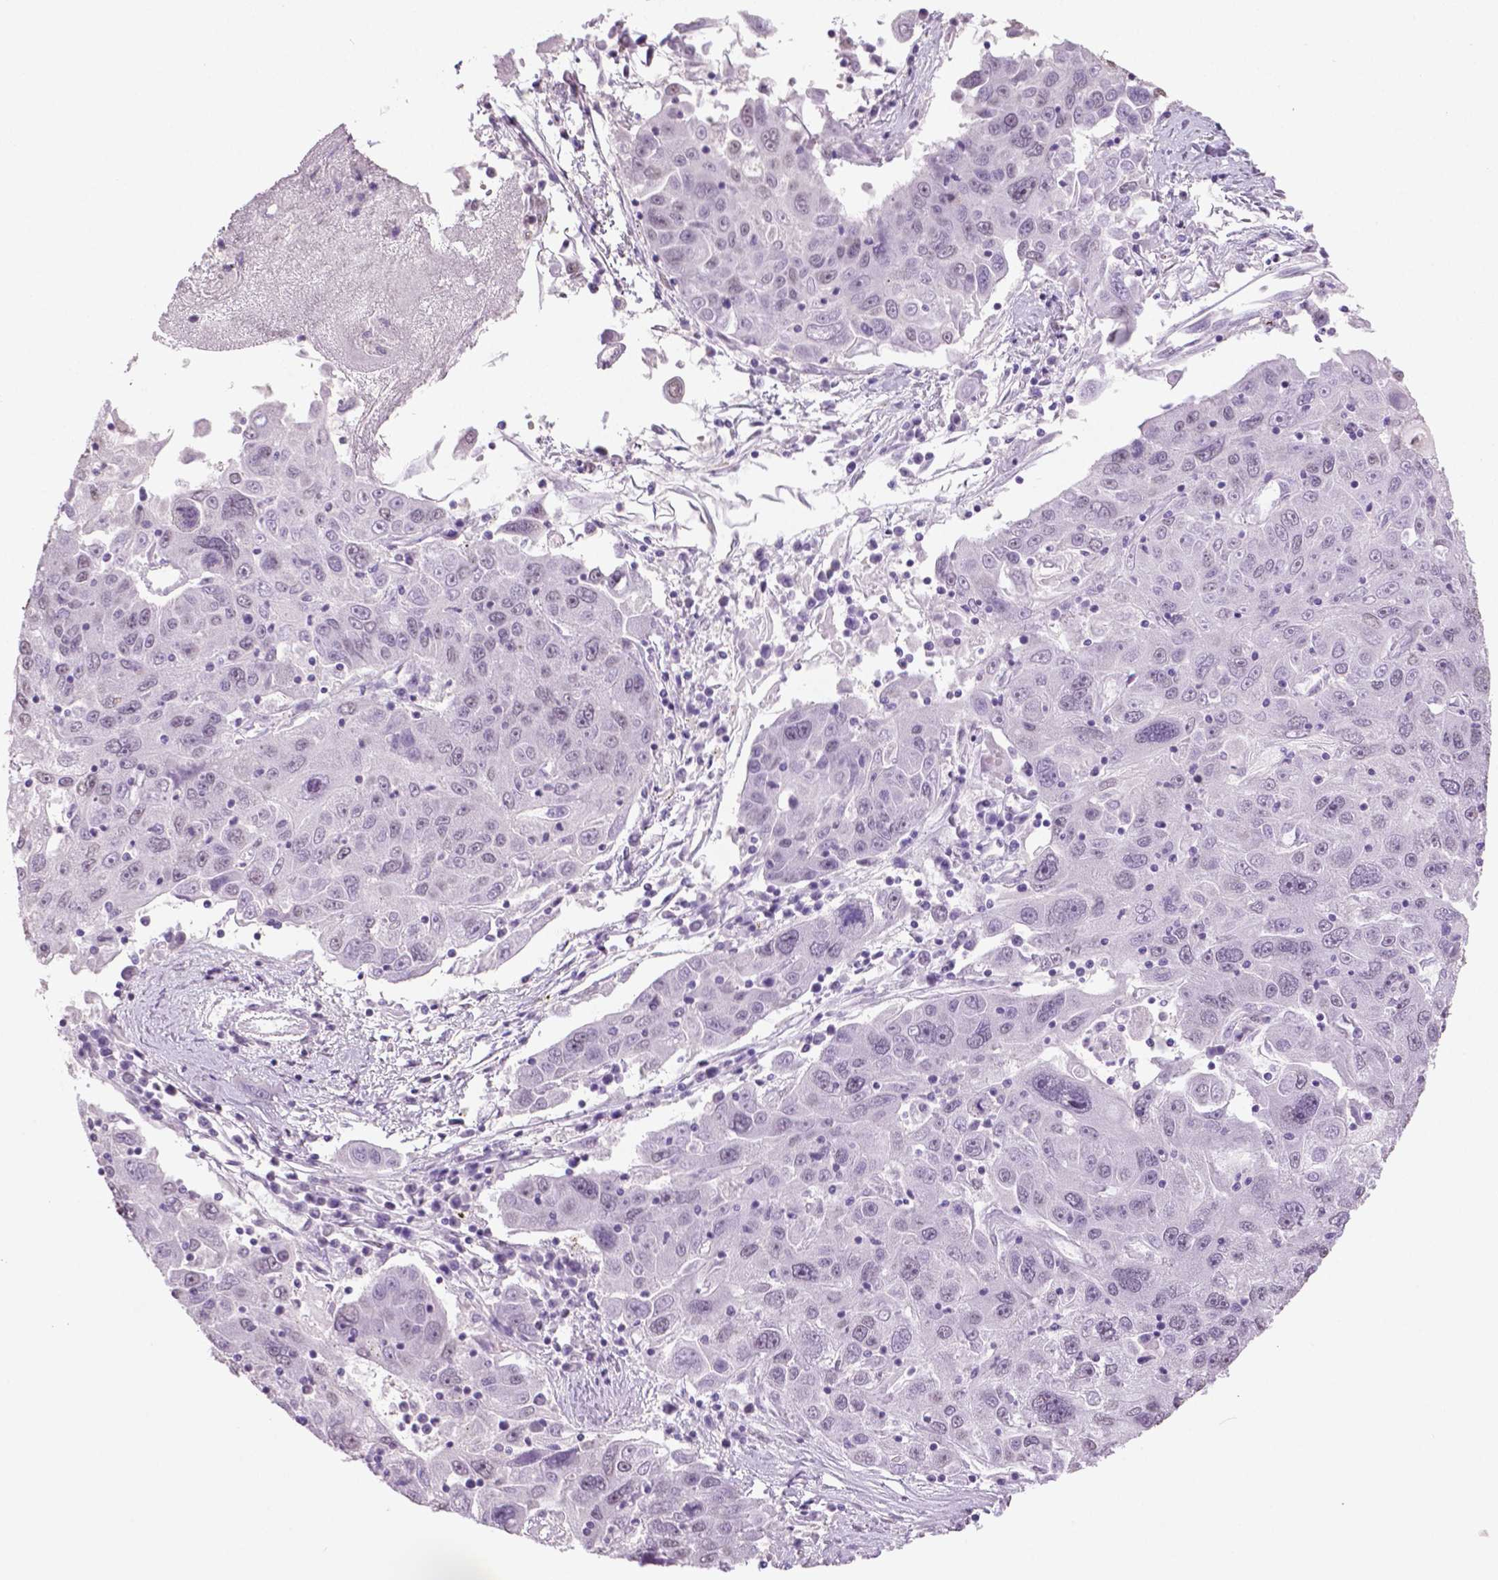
{"staining": {"intensity": "negative", "quantity": "none", "location": "none"}, "tissue": "stomach cancer", "cell_type": "Tumor cells", "image_type": "cancer", "snomed": [{"axis": "morphology", "description": "Adenocarcinoma, NOS"}, {"axis": "topography", "description": "Stomach"}], "caption": "Immunohistochemical staining of stomach cancer demonstrates no significant staining in tumor cells.", "gene": "IGF2BP1", "patient": {"sex": "male", "age": 56}}